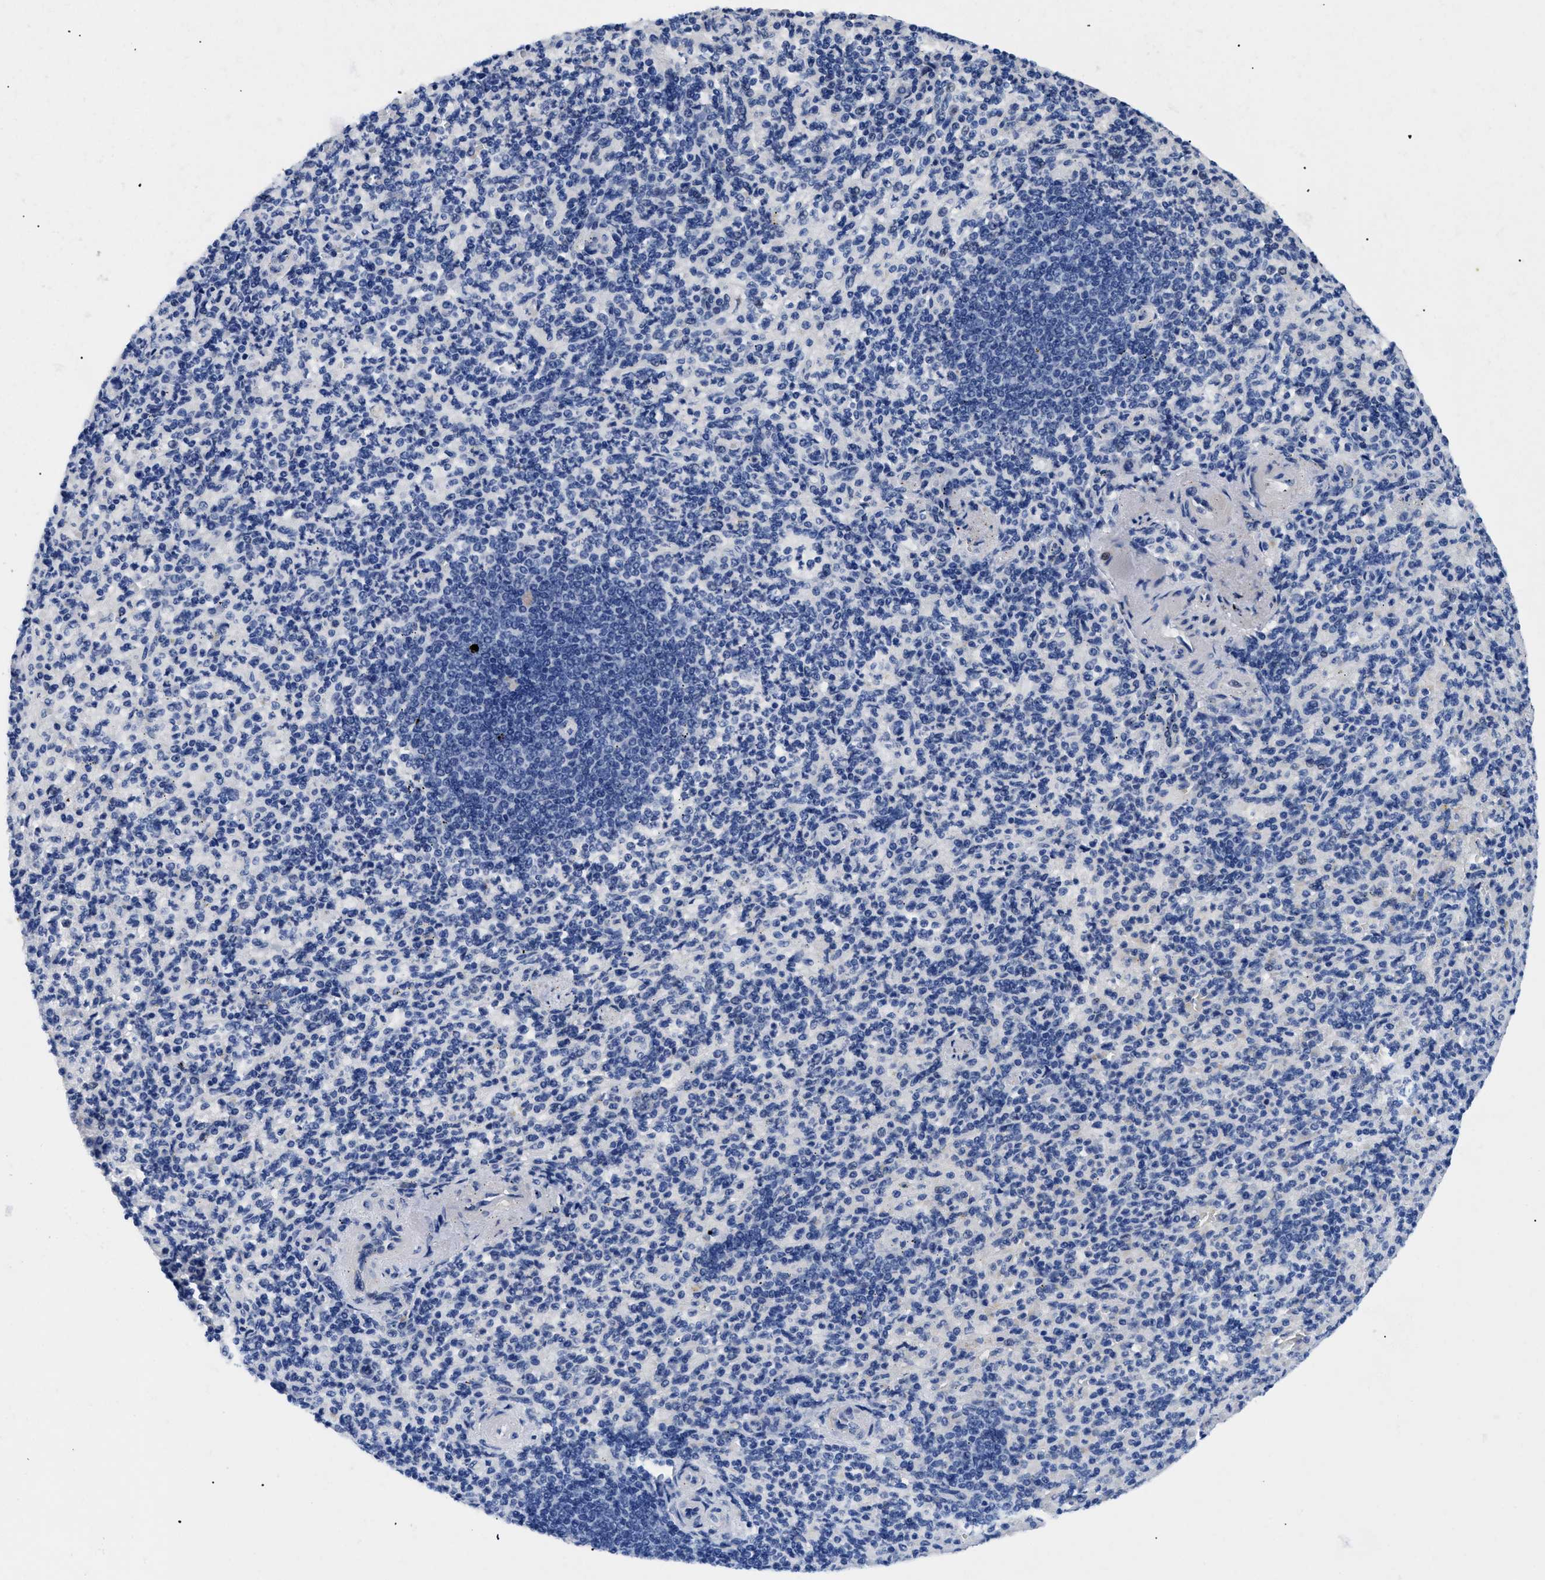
{"staining": {"intensity": "negative", "quantity": "none", "location": "none"}, "tissue": "spleen", "cell_type": "Cells in red pulp", "image_type": "normal", "snomed": [{"axis": "morphology", "description": "Normal tissue, NOS"}, {"axis": "topography", "description": "Spleen"}], "caption": "This is an immunohistochemistry photomicrograph of normal human spleen. There is no positivity in cells in red pulp.", "gene": "TMEM68", "patient": {"sex": "female", "age": 74}}